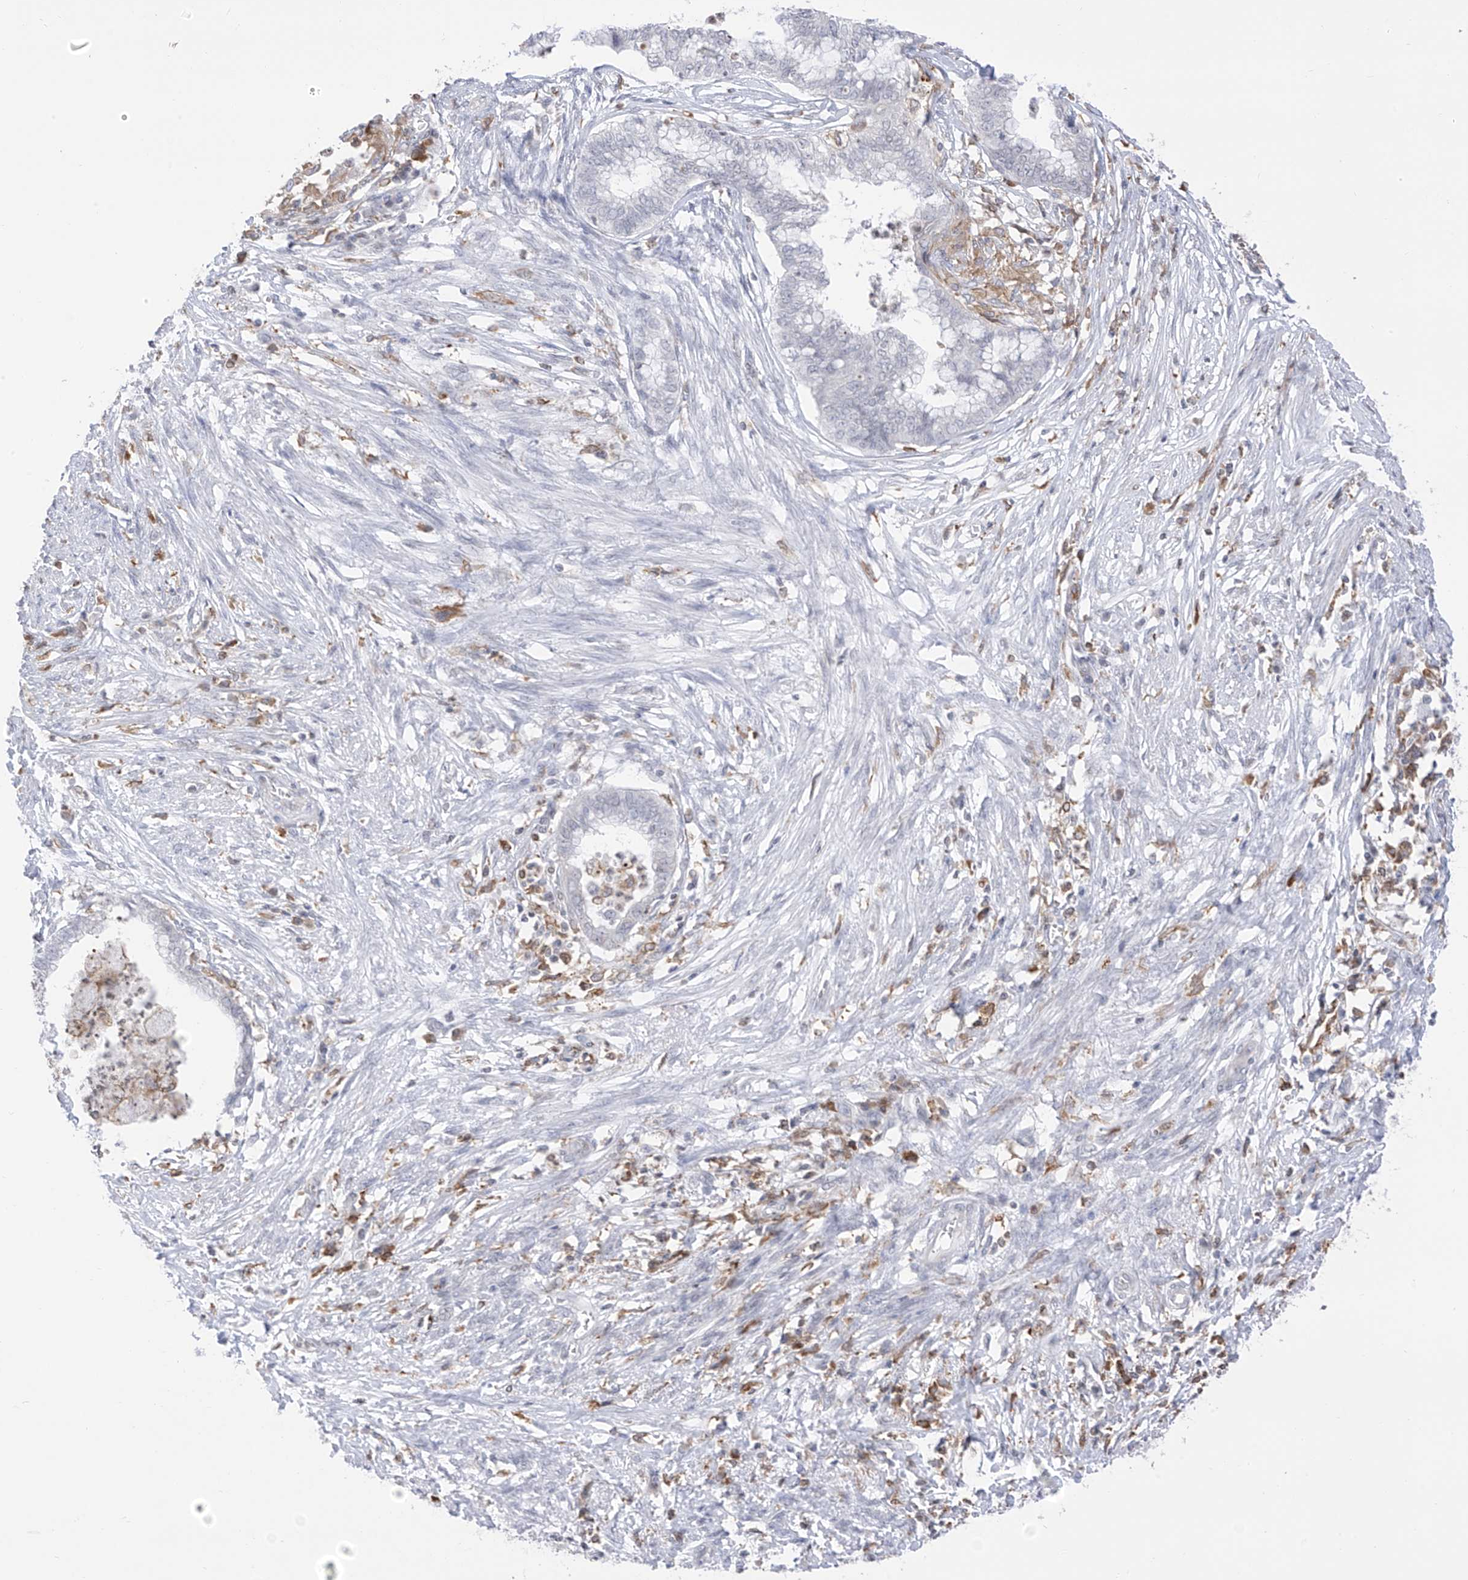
{"staining": {"intensity": "negative", "quantity": "none", "location": "none"}, "tissue": "endometrial cancer", "cell_type": "Tumor cells", "image_type": "cancer", "snomed": [{"axis": "morphology", "description": "Necrosis, NOS"}, {"axis": "morphology", "description": "Adenocarcinoma, NOS"}, {"axis": "topography", "description": "Endometrium"}], "caption": "An IHC image of endometrial cancer (adenocarcinoma) is shown. There is no staining in tumor cells of endometrial cancer (adenocarcinoma).", "gene": "TBXAS1", "patient": {"sex": "female", "age": 79}}